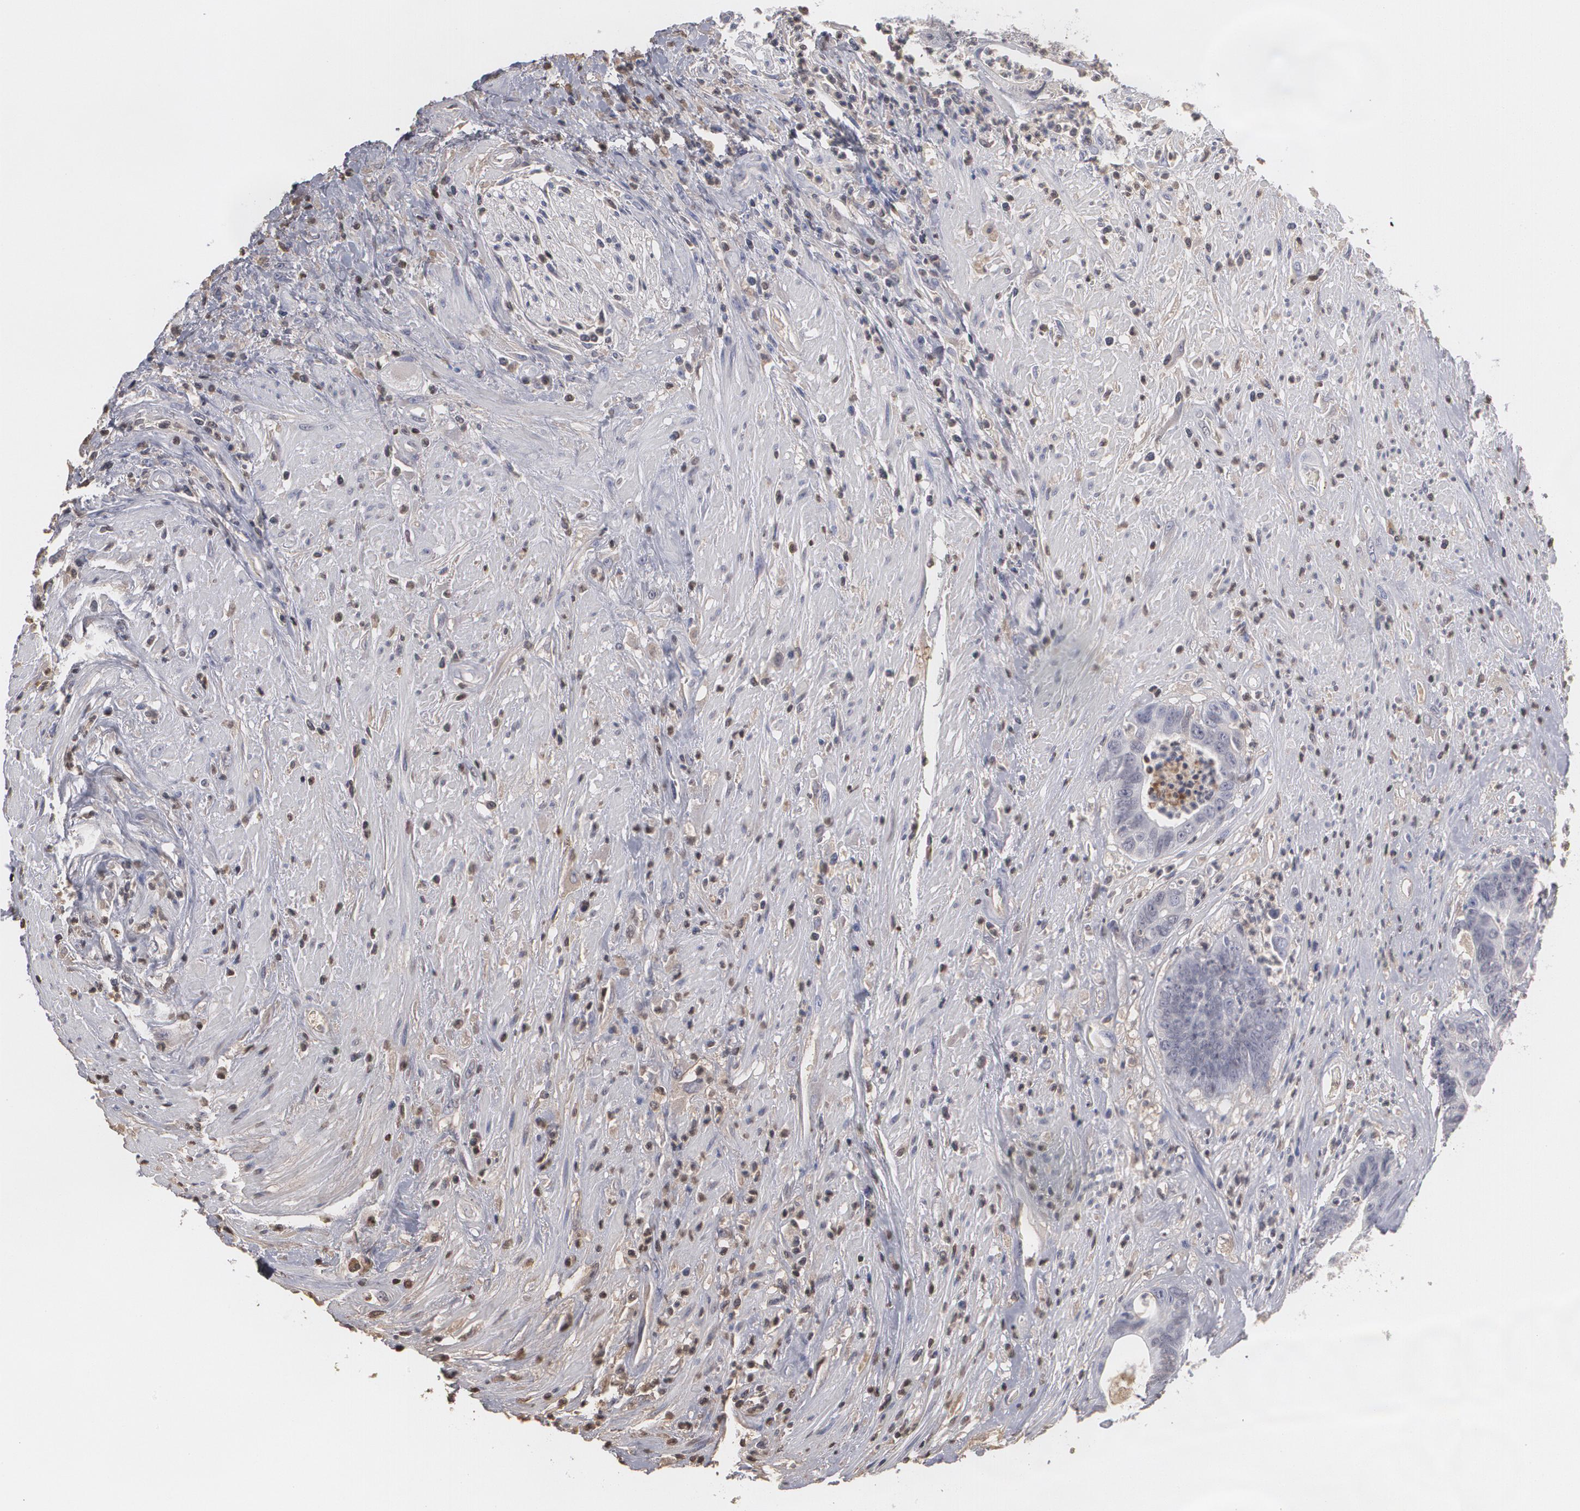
{"staining": {"intensity": "negative", "quantity": "none", "location": "none"}, "tissue": "colorectal cancer", "cell_type": "Tumor cells", "image_type": "cancer", "snomed": [{"axis": "morphology", "description": "Adenocarcinoma, NOS"}, {"axis": "topography", "description": "Rectum"}], "caption": "Protein analysis of colorectal cancer (adenocarcinoma) reveals no significant expression in tumor cells.", "gene": "SERPINA1", "patient": {"sex": "female", "age": 65}}